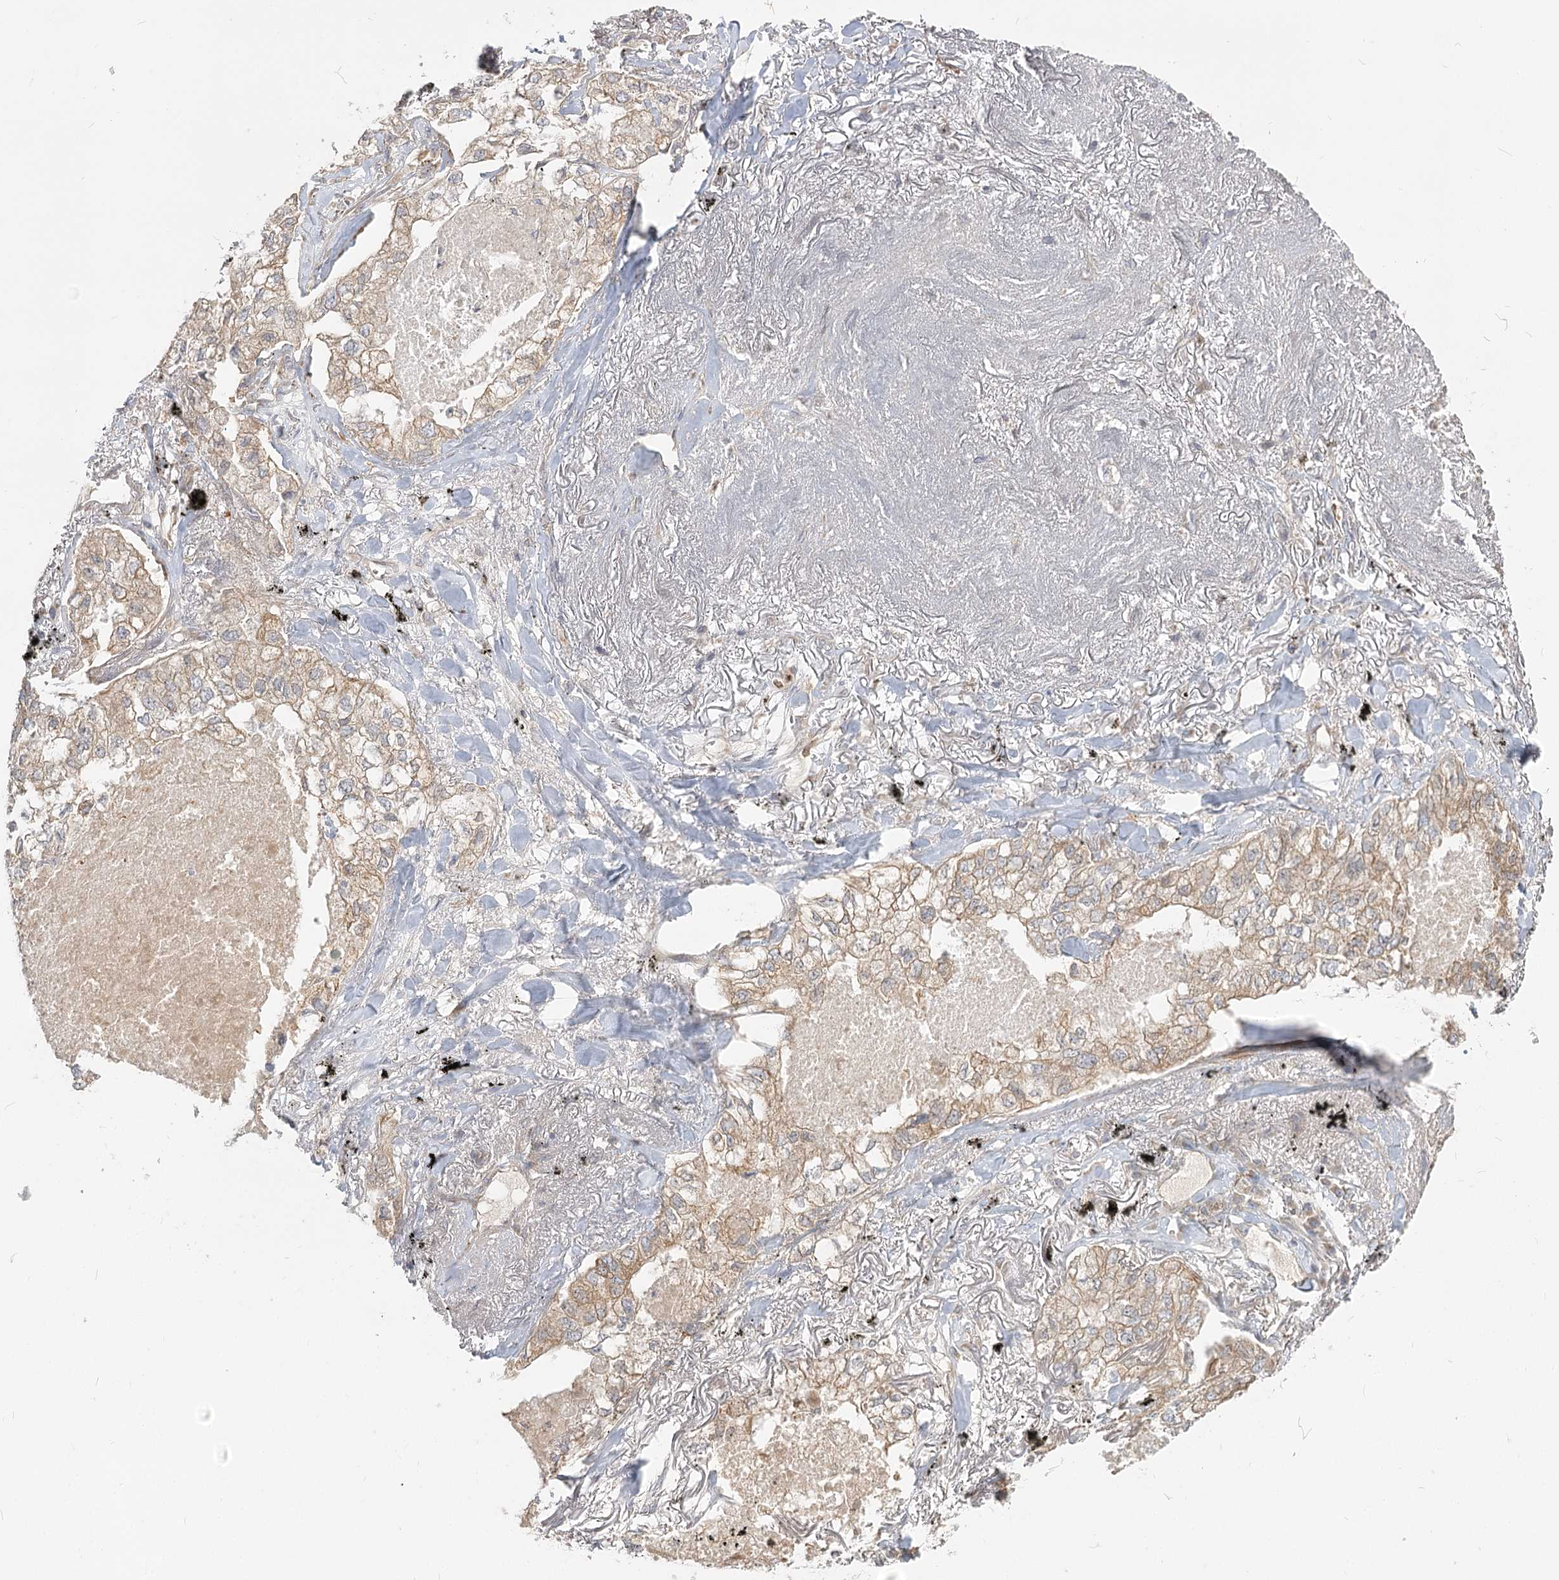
{"staining": {"intensity": "weak", "quantity": "25%-75%", "location": "cytoplasmic/membranous"}, "tissue": "lung cancer", "cell_type": "Tumor cells", "image_type": "cancer", "snomed": [{"axis": "morphology", "description": "Adenocarcinoma, NOS"}, {"axis": "topography", "description": "Lung"}], "caption": "Lung cancer stained with DAB IHC displays low levels of weak cytoplasmic/membranous staining in about 25%-75% of tumor cells.", "gene": "MTMR3", "patient": {"sex": "male", "age": 65}}